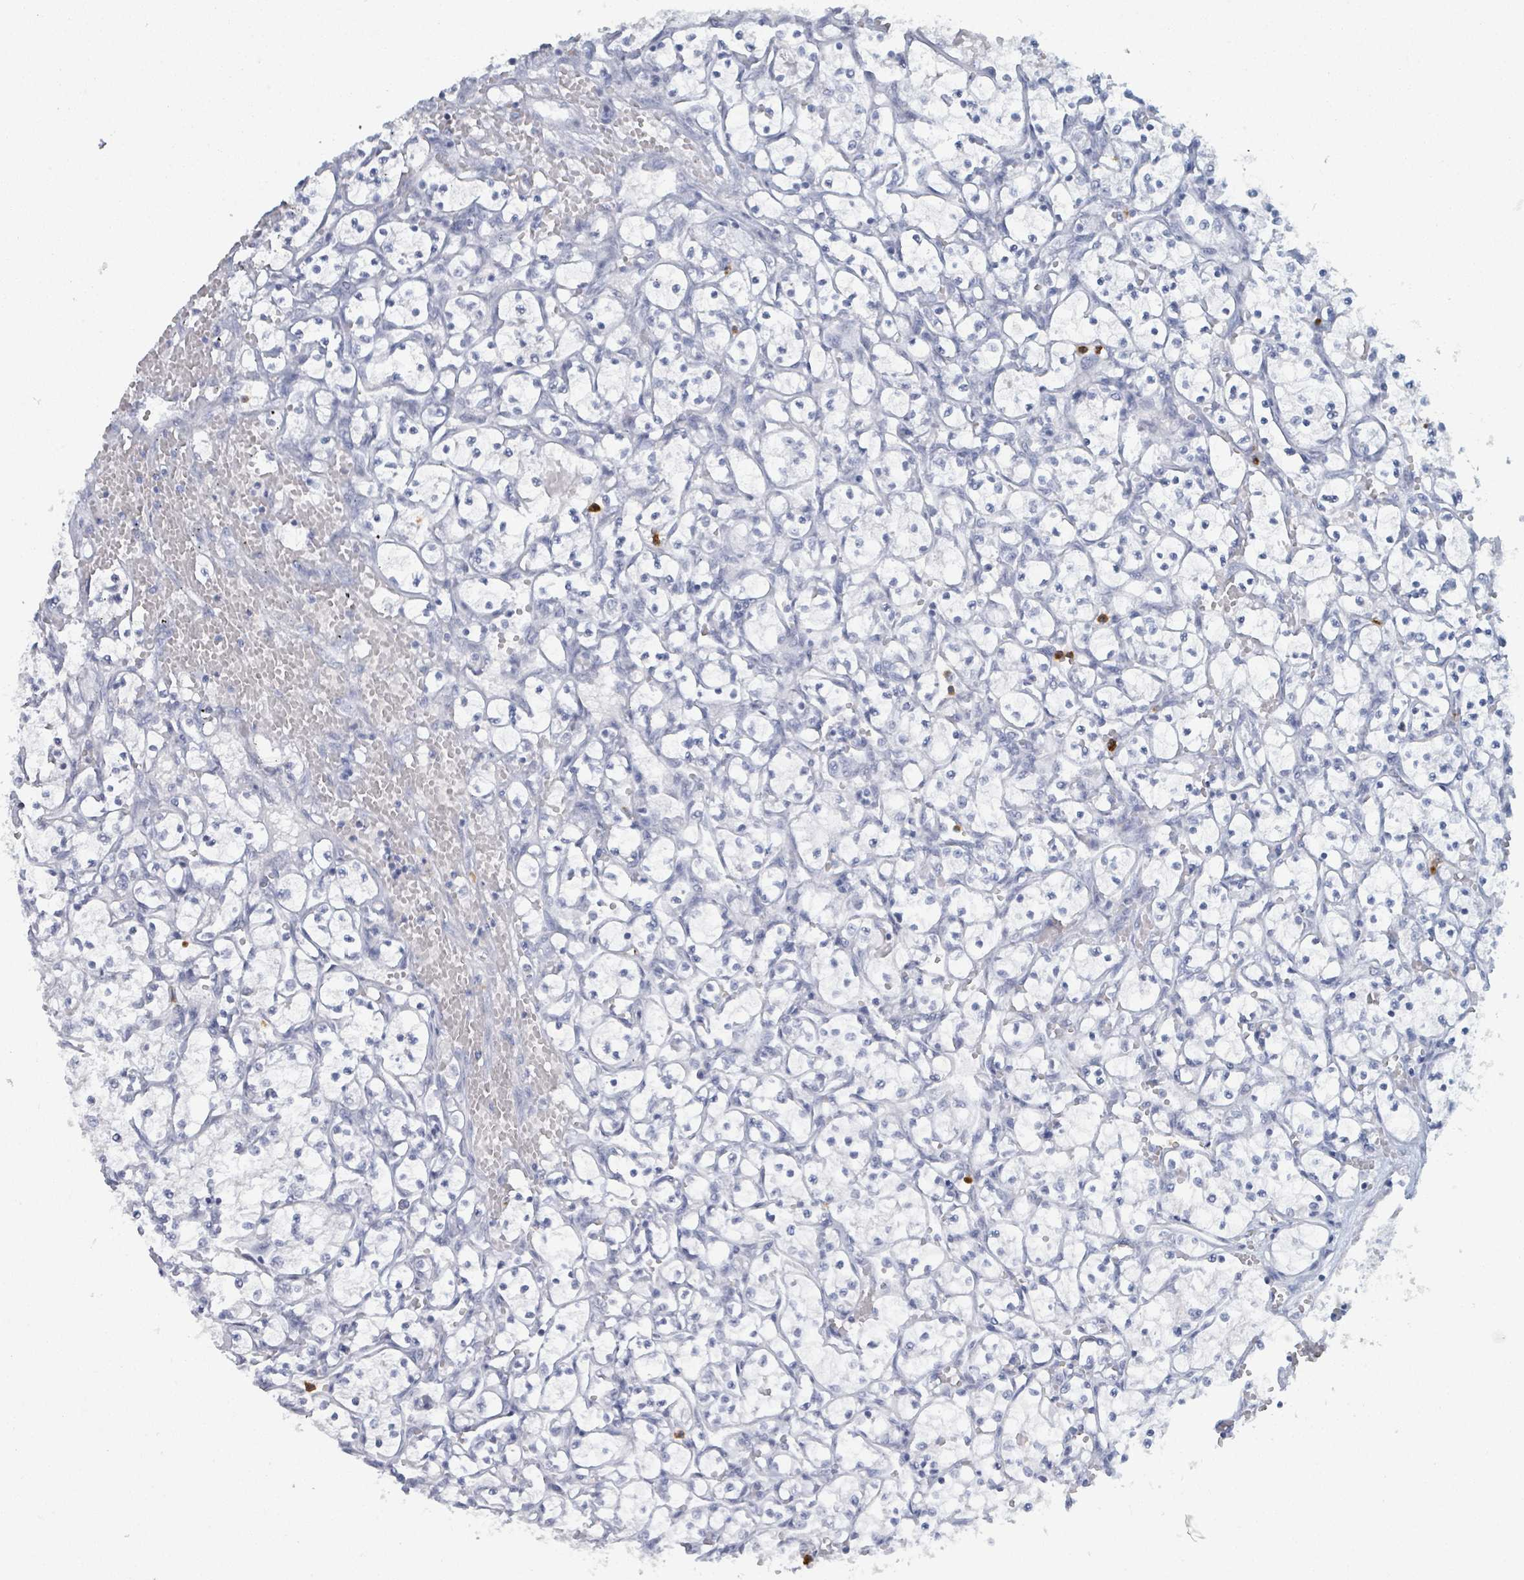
{"staining": {"intensity": "negative", "quantity": "none", "location": "none"}, "tissue": "renal cancer", "cell_type": "Tumor cells", "image_type": "cancer", "snomed": [{"axis": "morphology", "description": "Adenocarcinoma, NOS"}, {"axis": "topography", "description": "Kidney"}], "caption": "Immunohistochemical staining of human renal cancer demonstrates no significant staining in tumor cells.", "gene": "DEFA4", "patient": {"sex": "female", "age": 69}}